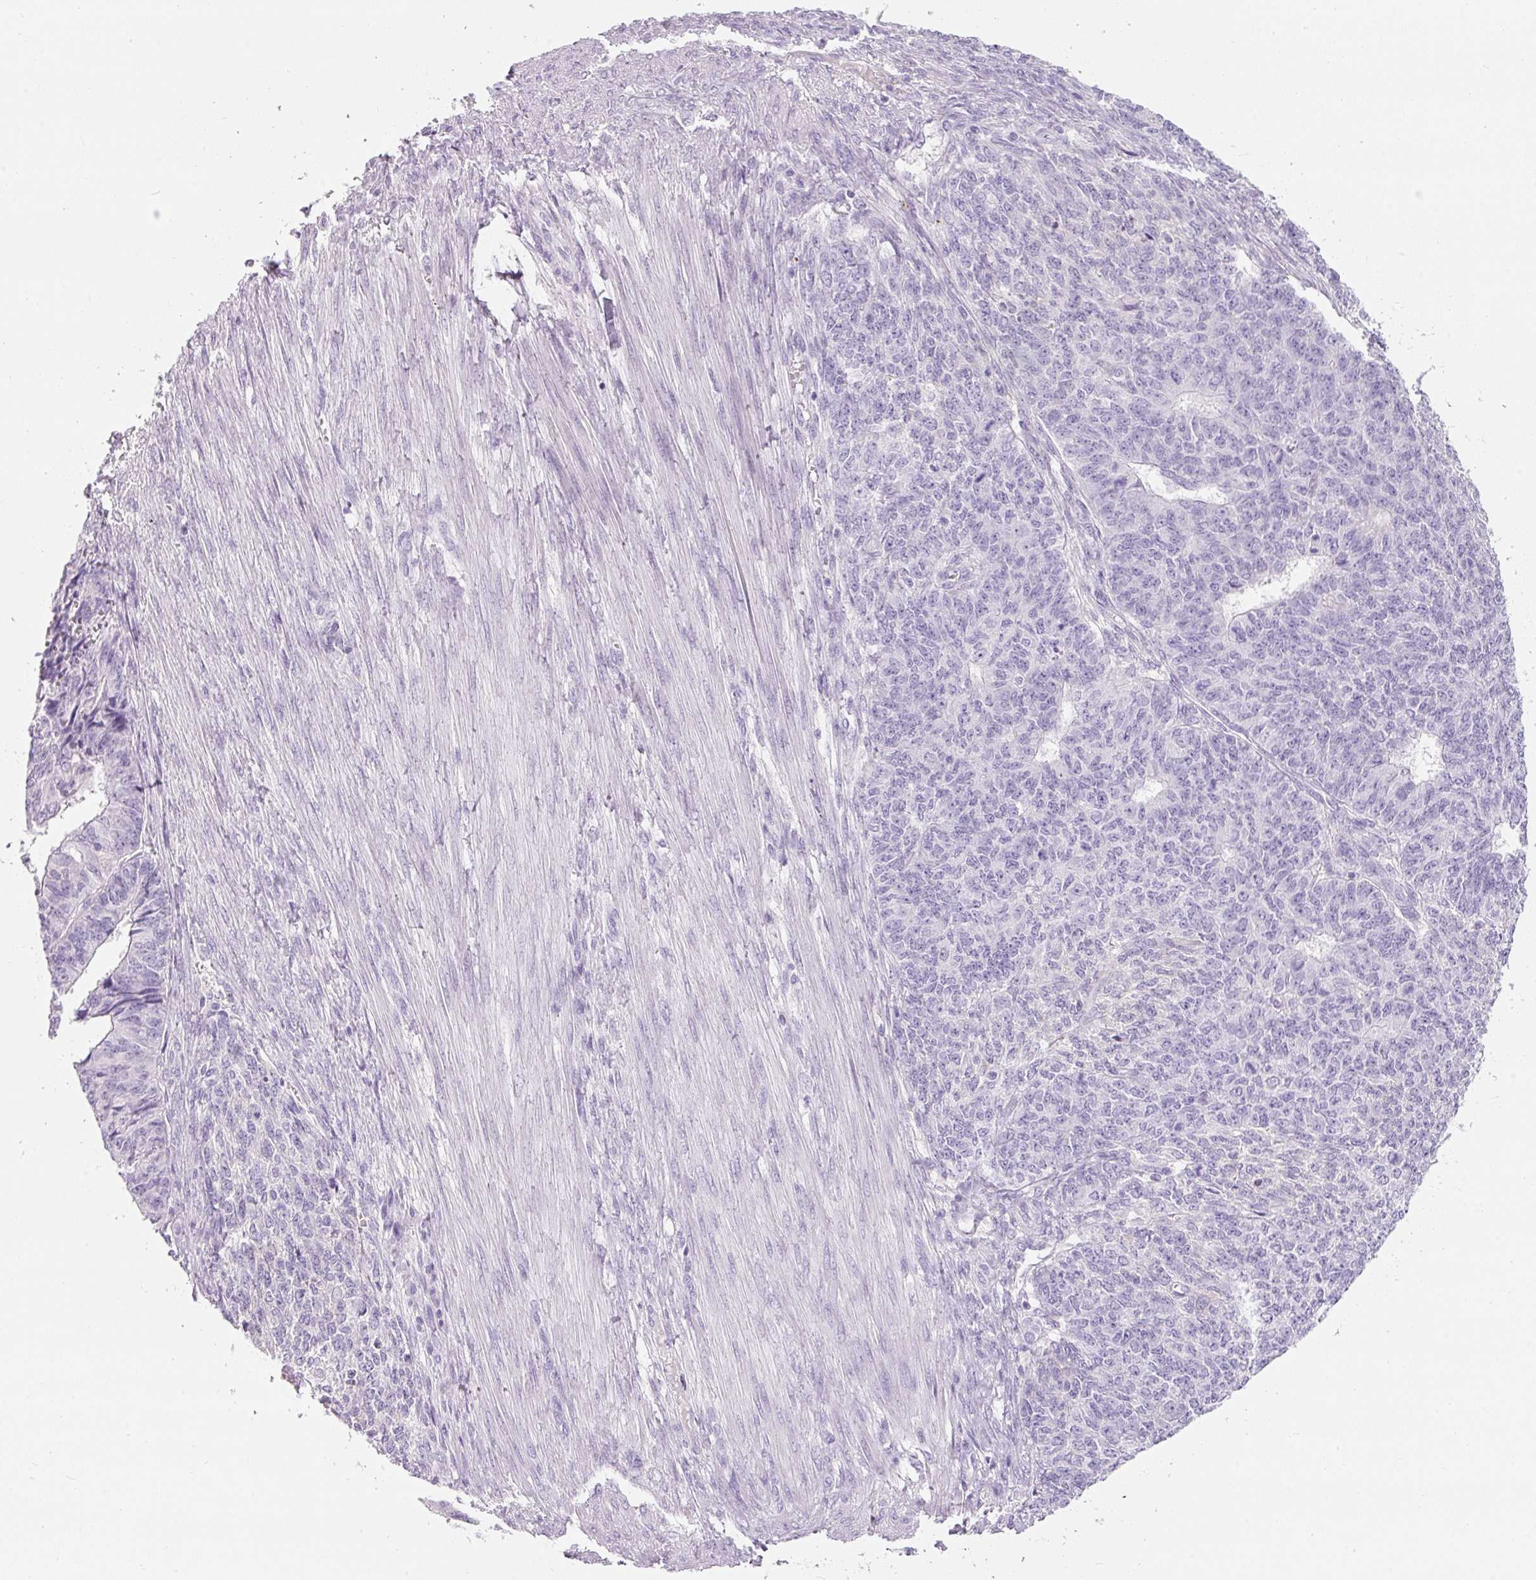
{"staining": {"intensity": "negative", "quantity": "none", "location": "none"}, "tissue": "endometrial cancer", "cell_type": "Tumor cells", "image_type": "cancer", "snomed": [{"axis": "morphology", "description": "Adenocarcinoma, NOS"}, {"axis": "topography", "description": "Endometrium"}], "caption": "An IHC micrograph of endometrial cancer is shown. There is no staining in tumor cells of endometrial cancer.", "gene": "DNM1", "patient": {"sex": "female", "age": 32}}